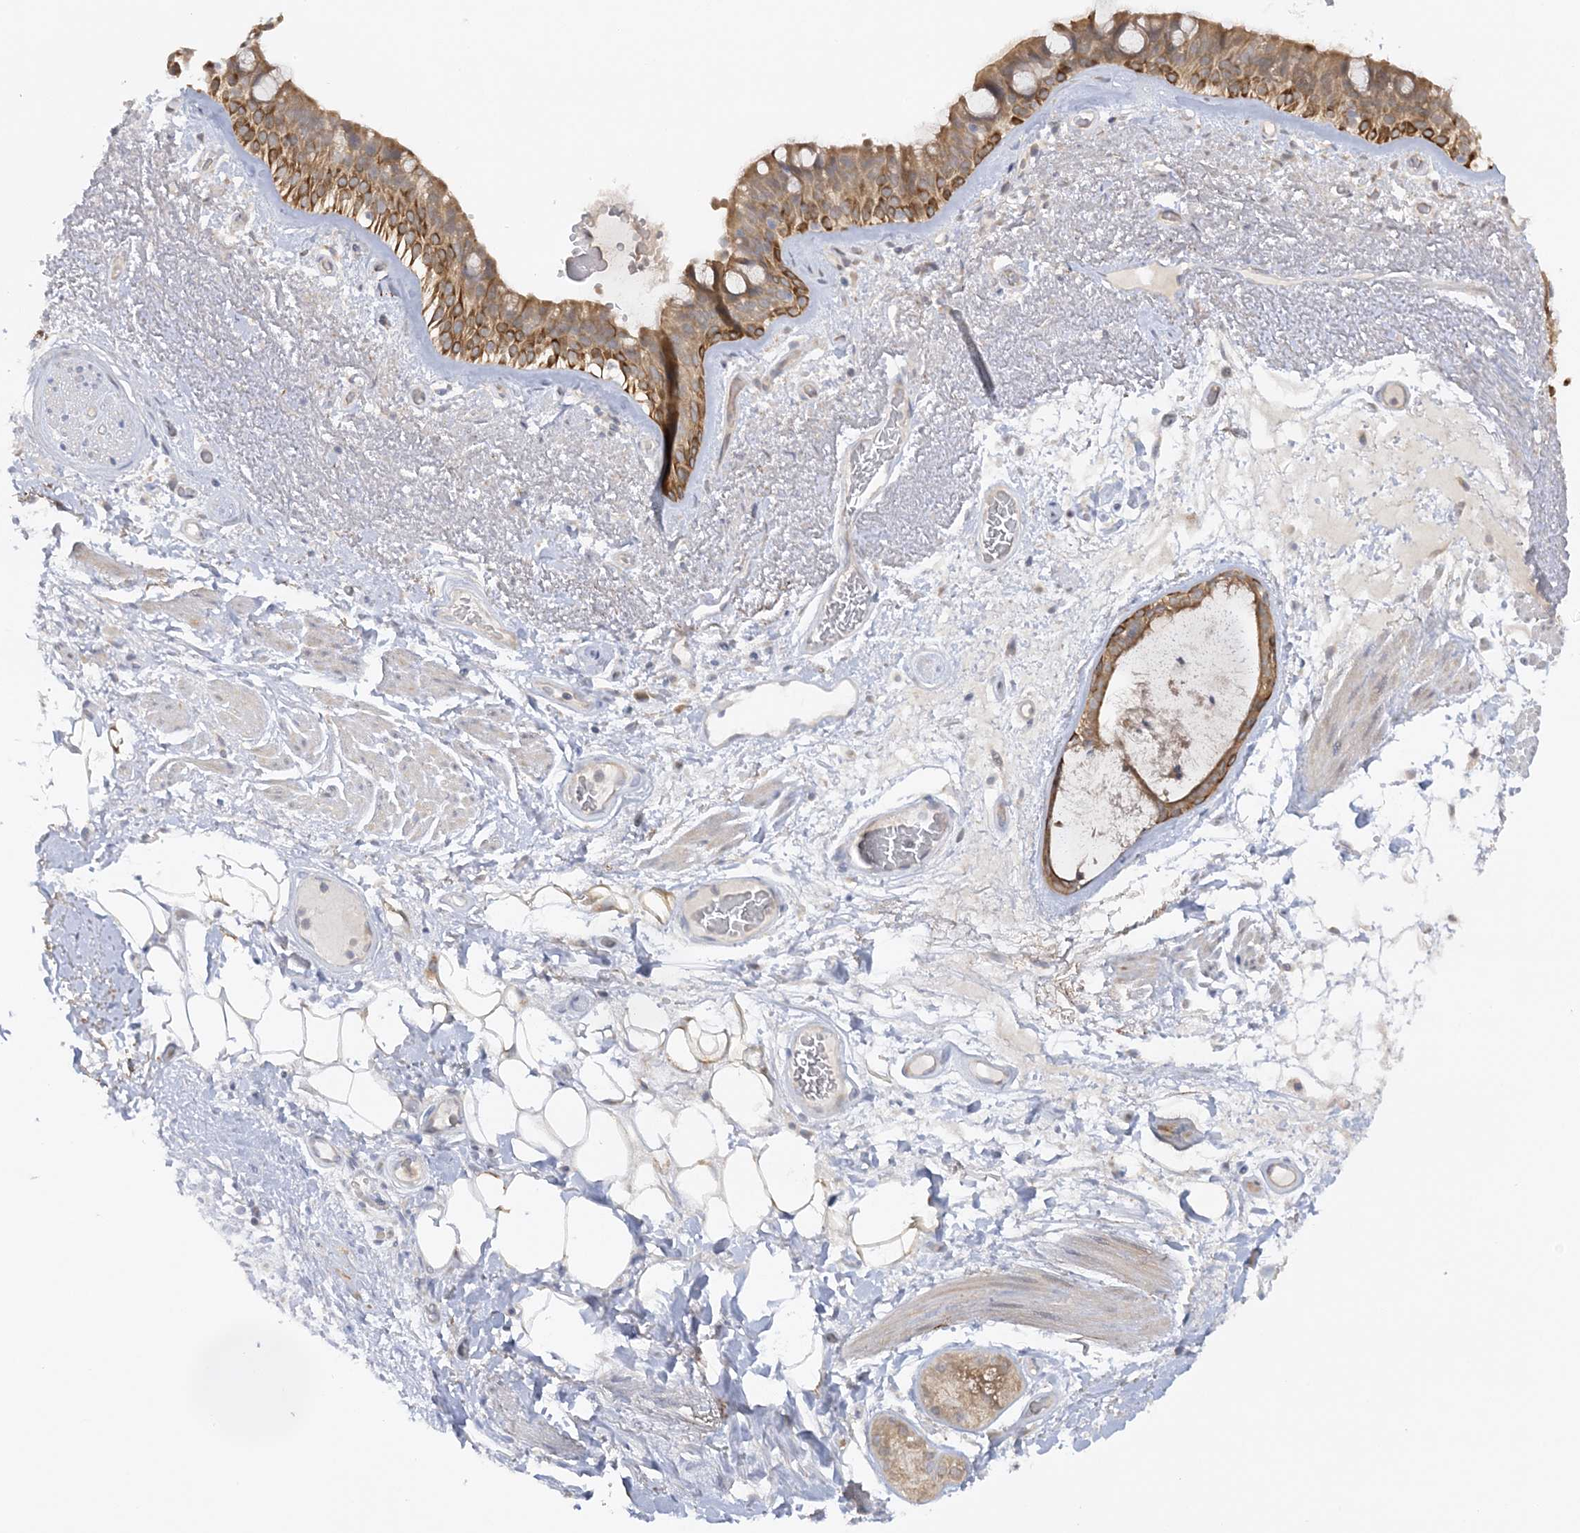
{"staining": {"intensity": "moderate", "quantity": ">75%", "location": "cytoplasmic/membranous"}, "tissue": "bronchus", "cell_type": "Respiratory epithelial cells", "image_type": "normal", "snomed": [{"axis": "morphology", "description": "Normal tissue, NOS"}, {"axis": "morphology", "description": "Squamous cell carcinoma, NOS"}, {"axis": "topography", "description": "Lymph node"}, {"axis": "topography", "description": "Bronchus"}, {"axis": "topography", "description": "Lung"}], "caption": "Protein expression analysis of normal human bronchus reveals moderate cytoplasmic/membranous expression in approximately >75% of respiratory epithelial cells. The protein of interest is stained brown, and the nuclei are stained in blue (DAB IHC with brightfield microscopy, high magnification).", "gene": "MMADHC", "patient": {"sex": "male", "age": 66}}